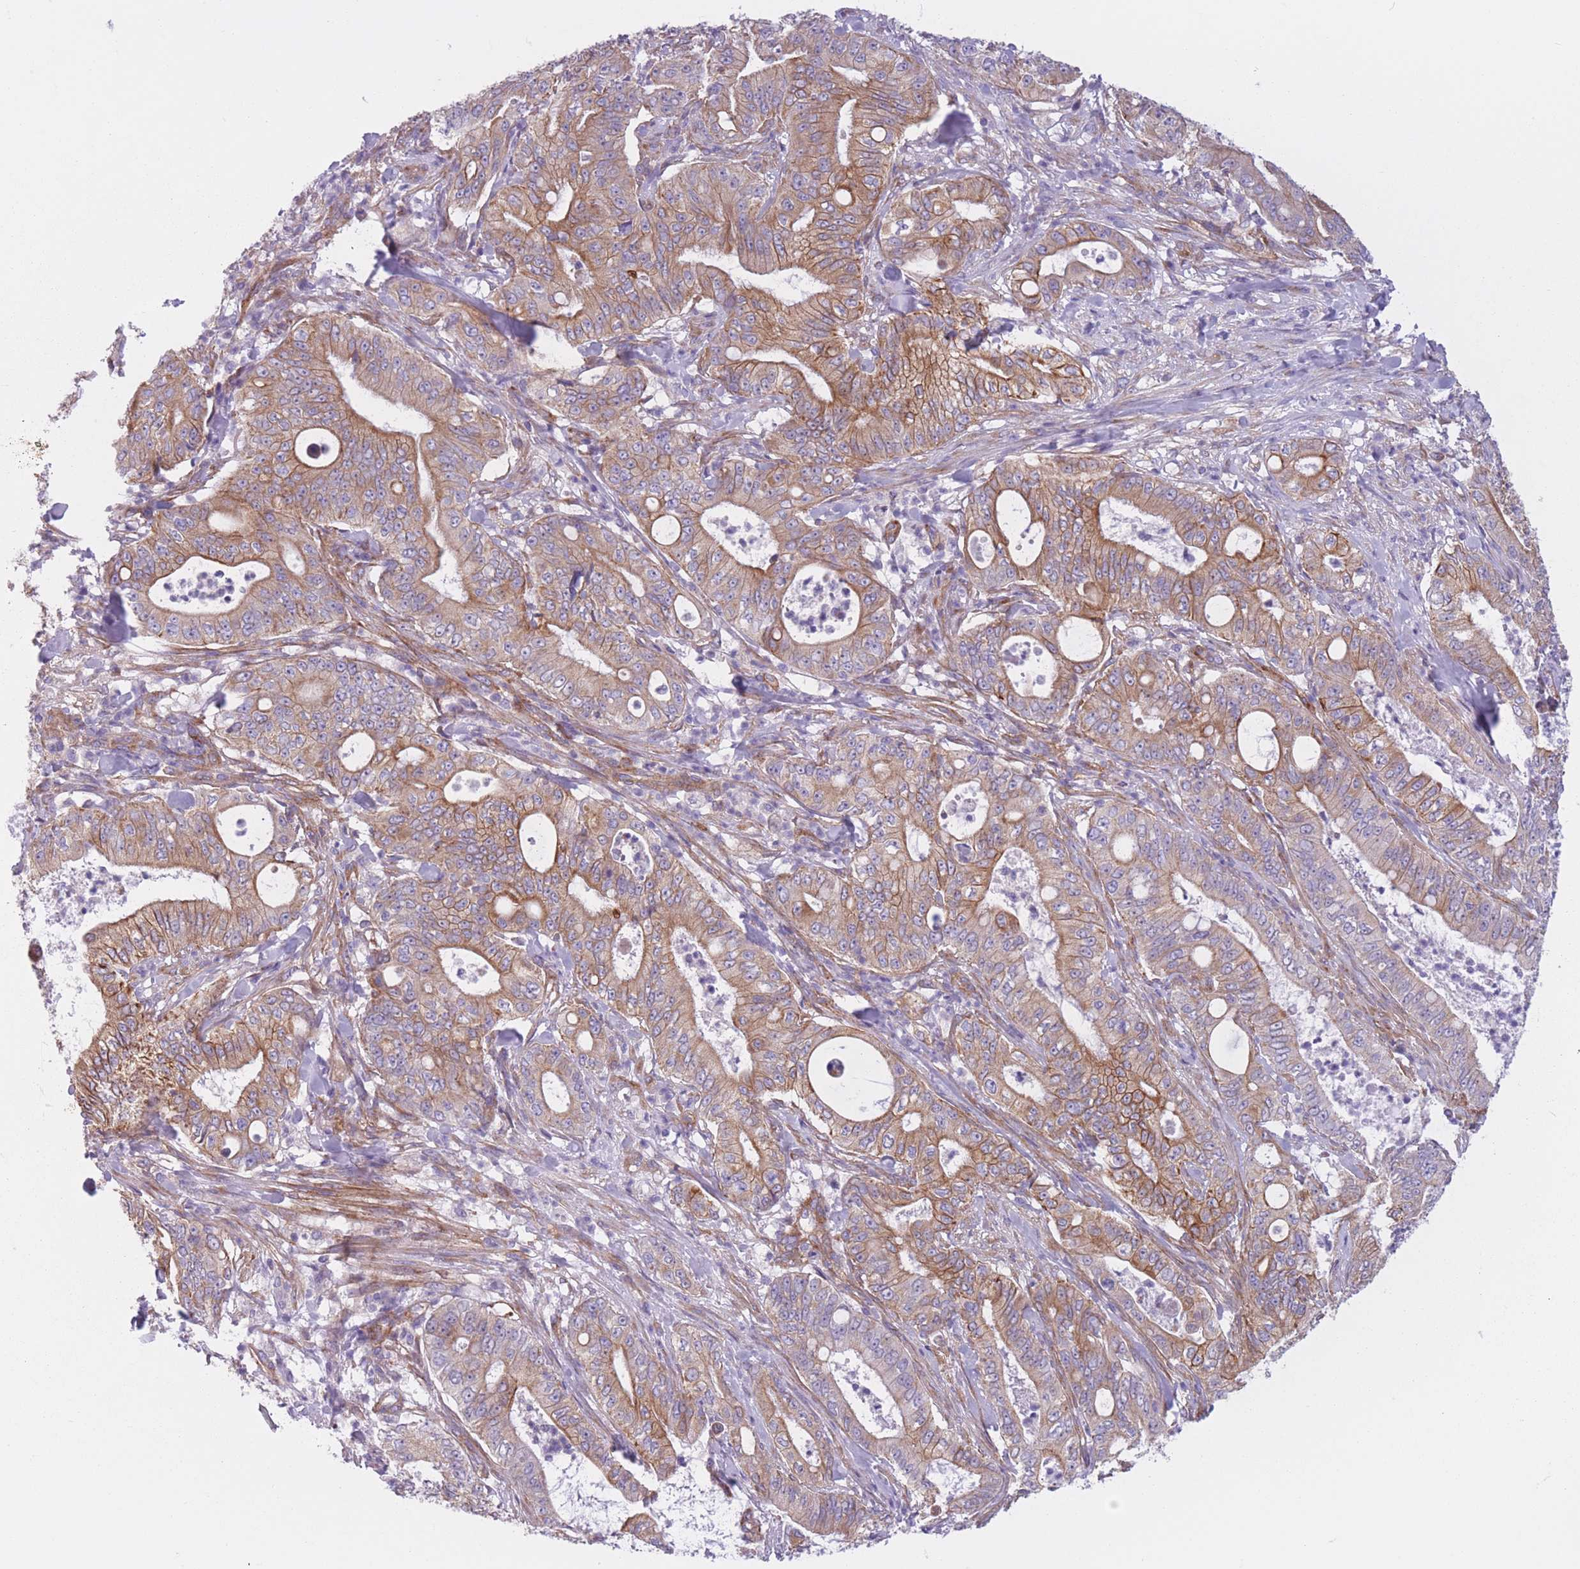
{"staining": {"intensity": "moderate", "quantity": ">75%", "location": "cytoplasmic/membranous"}, "tissue": "pancreatic cancer", "cell_type": "Tumor cells", "image_type": "cancer", "snomed": [{"axis": "morphology", "description": "Adenocarcinoma, NOS"}, {"axis": "topography", "description": "Pancreas"}], "caption": "Immunohistochemical staining of human adenocarcinoma (pancreatic) reveals medium levels of moderate cytoplasmic/membranous protein expression in approximately >75% of tumor cells.", "gene": "SERPINB3", "patient": {"sex": "male", "age": 71}}